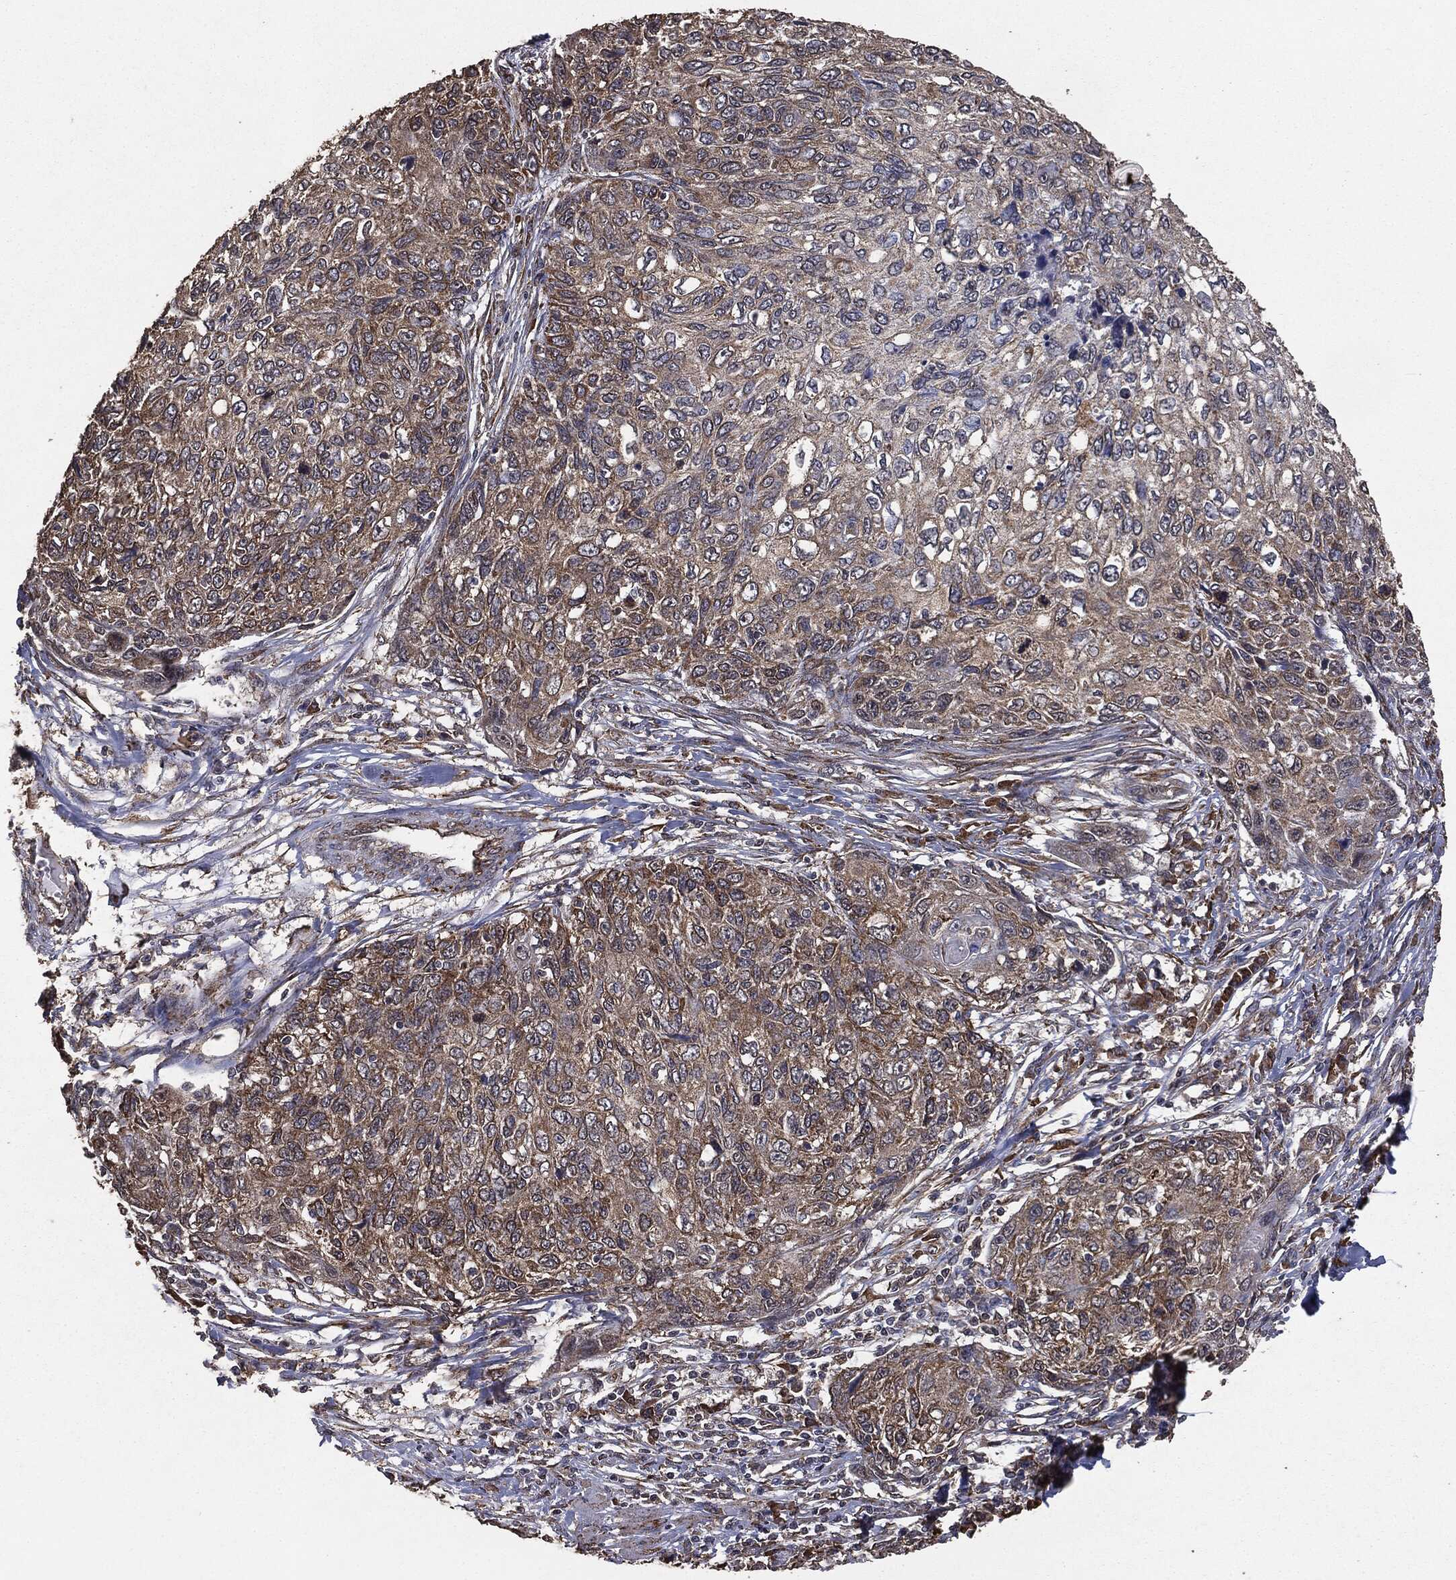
{"staining": {"intensity": "moderate", "quantity": "25%-75%", "location": "cytoplasmic/membranous"}, "tissue": "skin cancer", "cell_type": "Tumor cells", "image_type": "cancer", "snomed": [{"axis": "morphology", "description": "Squamous cell carcinoma, NOS"}, {"axis": "topography", "description": "Skin"}], "caption": "The immunohistochemical stain highlights moderate cytoplasmic/membranous staining in tumor cells of squamous cell carcinoma (skin) tissue.", "gene": "MTOR", "patient": {"sex": "male", "age": 92}}